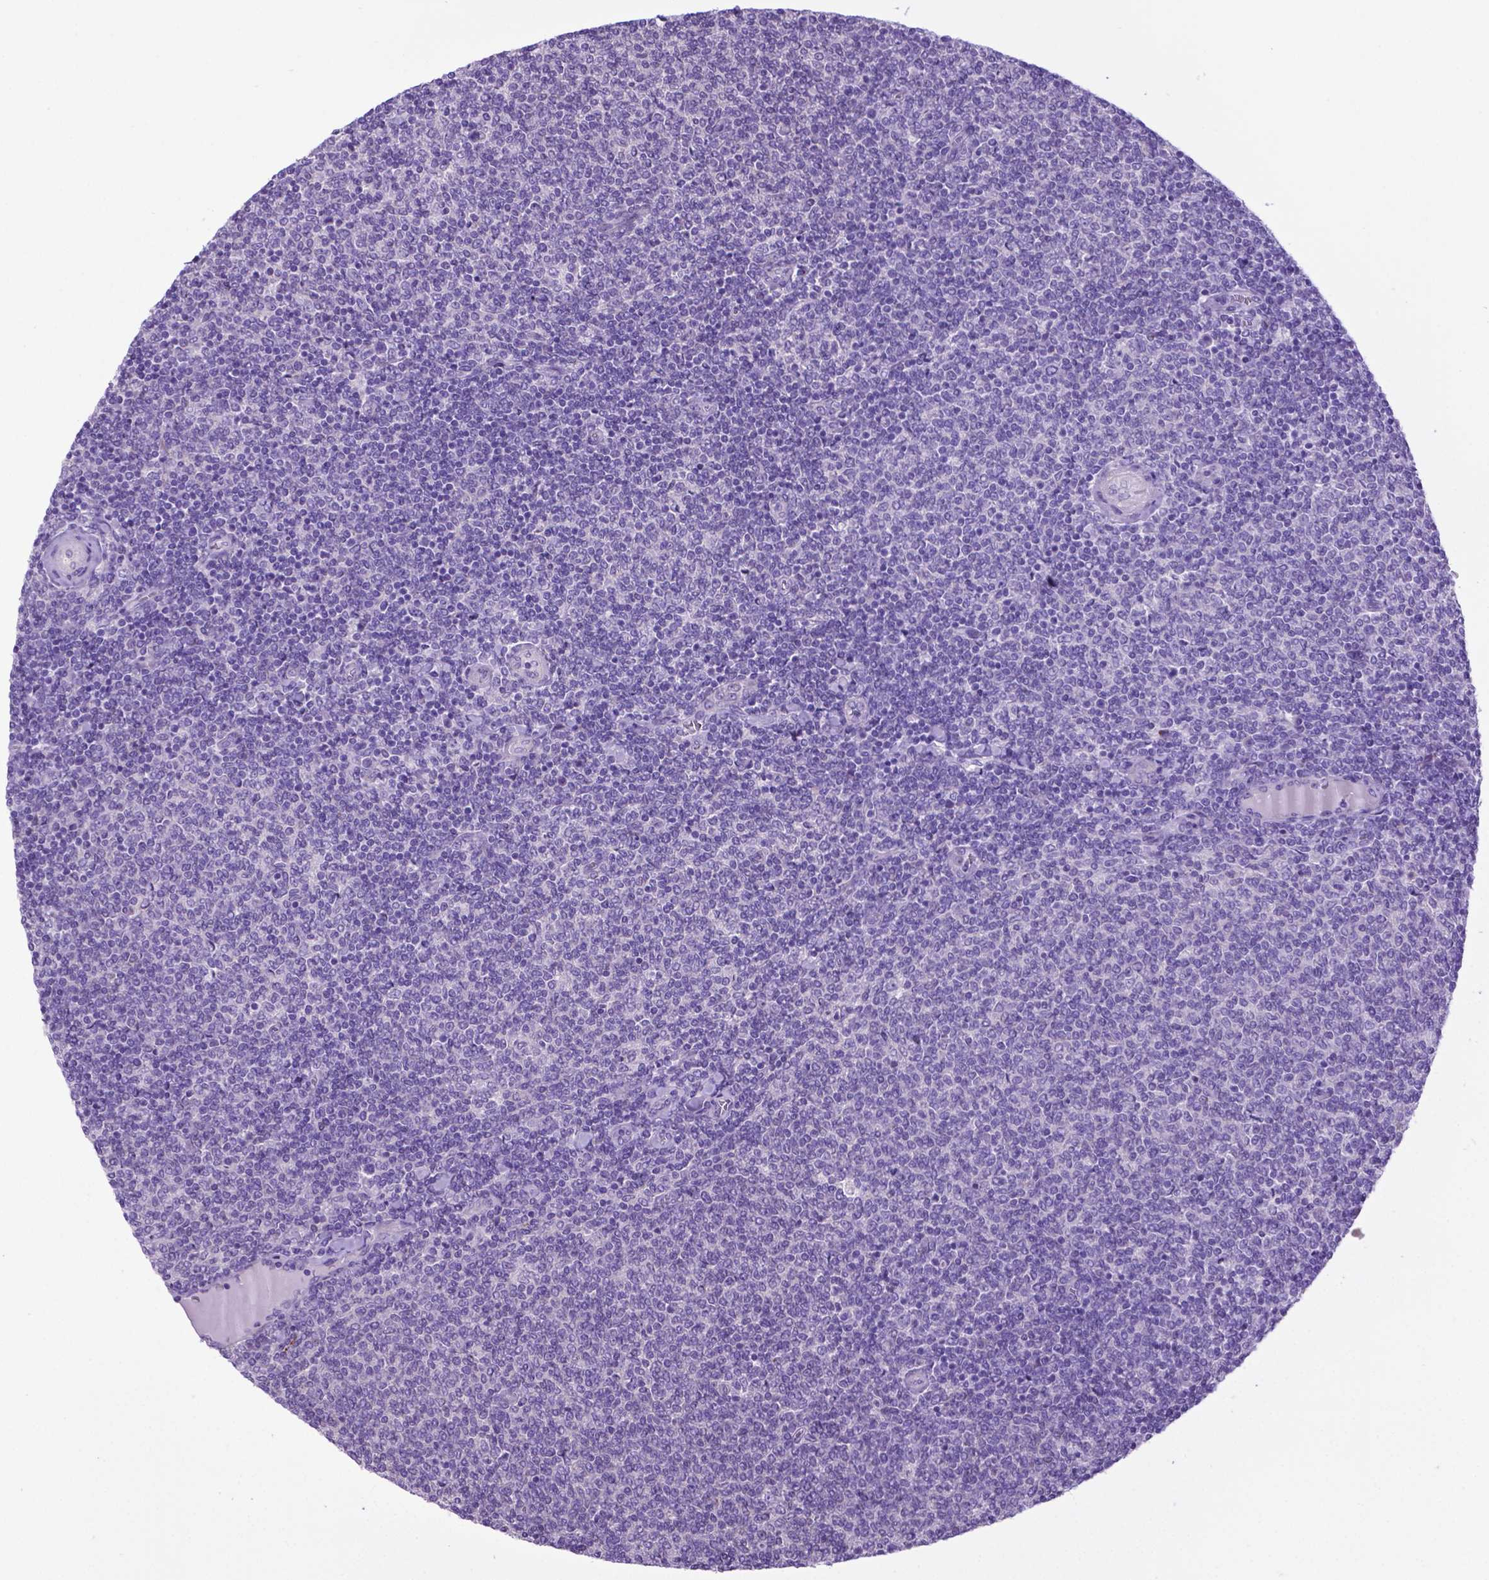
{"staining": {"intensity": "negative", "quantity": "none", "location": "none"}, "tissue": "lymphoma", "cell_type": "Tumor cells", "image_type": "cancer", "snomed": [{"axis": "morphology", "description": "Malignant lymphoma, non-Hodgkin's type, Low grade"}, {"axis": "topography", "description": "Lymph node"}], "caption": "DAB (3,3'-diaminobenzidine) immunohistochemical staining of human lymphoma displays no significant staining in tumor cells.", "gene": "ADRA2B", "patient": {"sex": "male", "age": 52}}